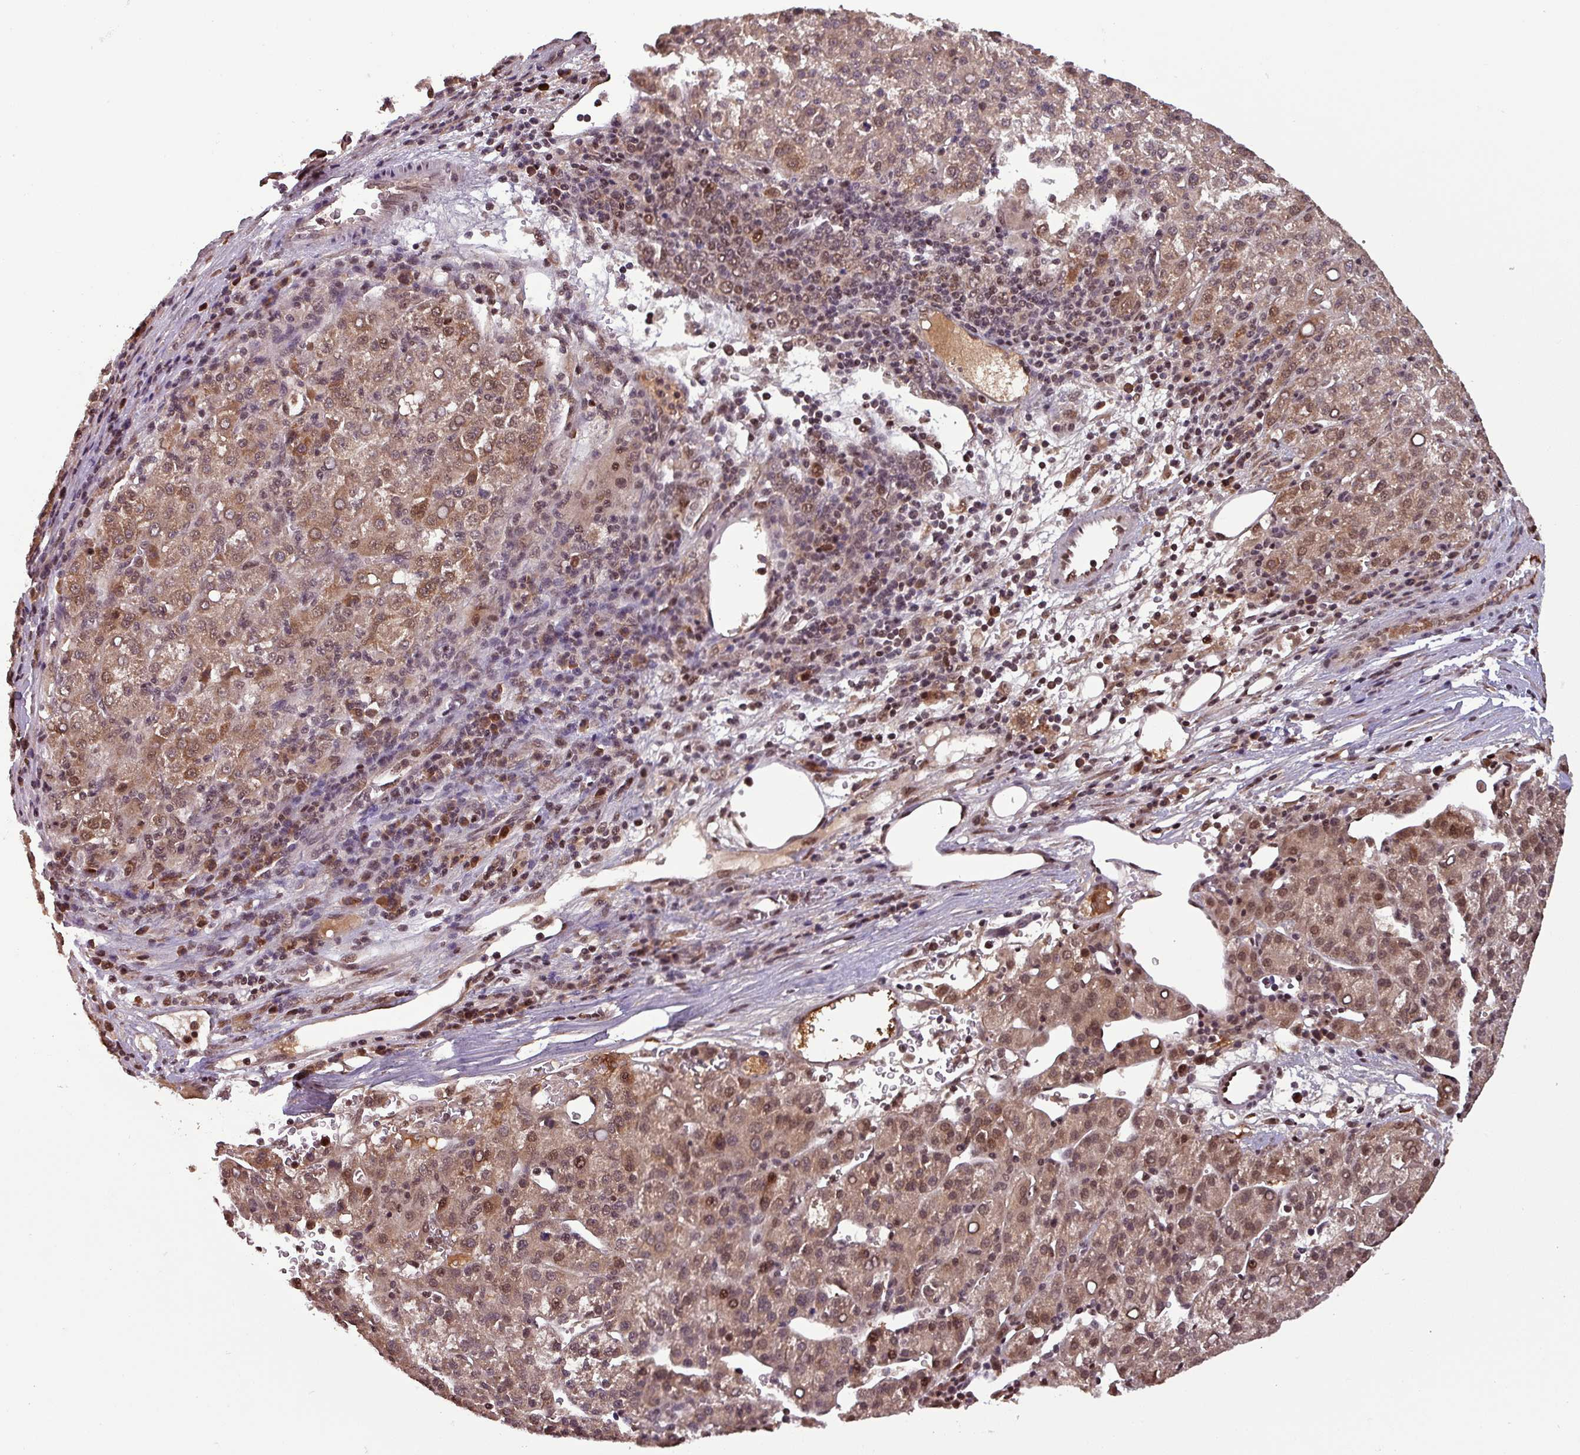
{"staining": {"intensity": "moderate", "quantity": "25%-75%", "location": "cytoplasmic/membranous,nuclear"}, "tissue": "liver cancer", "cell_type": "Tumor cells", "image_type": "cancer", "snomed": [{"axis": "morphology", "description": "Carcinoma, Hepatocellular, NOS"}, {"axis": "topography", "description": "Liver"}], "caption": "Moderate cytoplasmic/membranous and nuclear expression is present in about 25%-75% of tumor cells in hepatocellular carcinoma (liver). The protein of interest is stained brown, and the nuclei are stained in blue (DAB IHC with brightfield microscopy, high magnification).", "gene": "NOB1", "patient": {"sex": "female", "age": 58}}